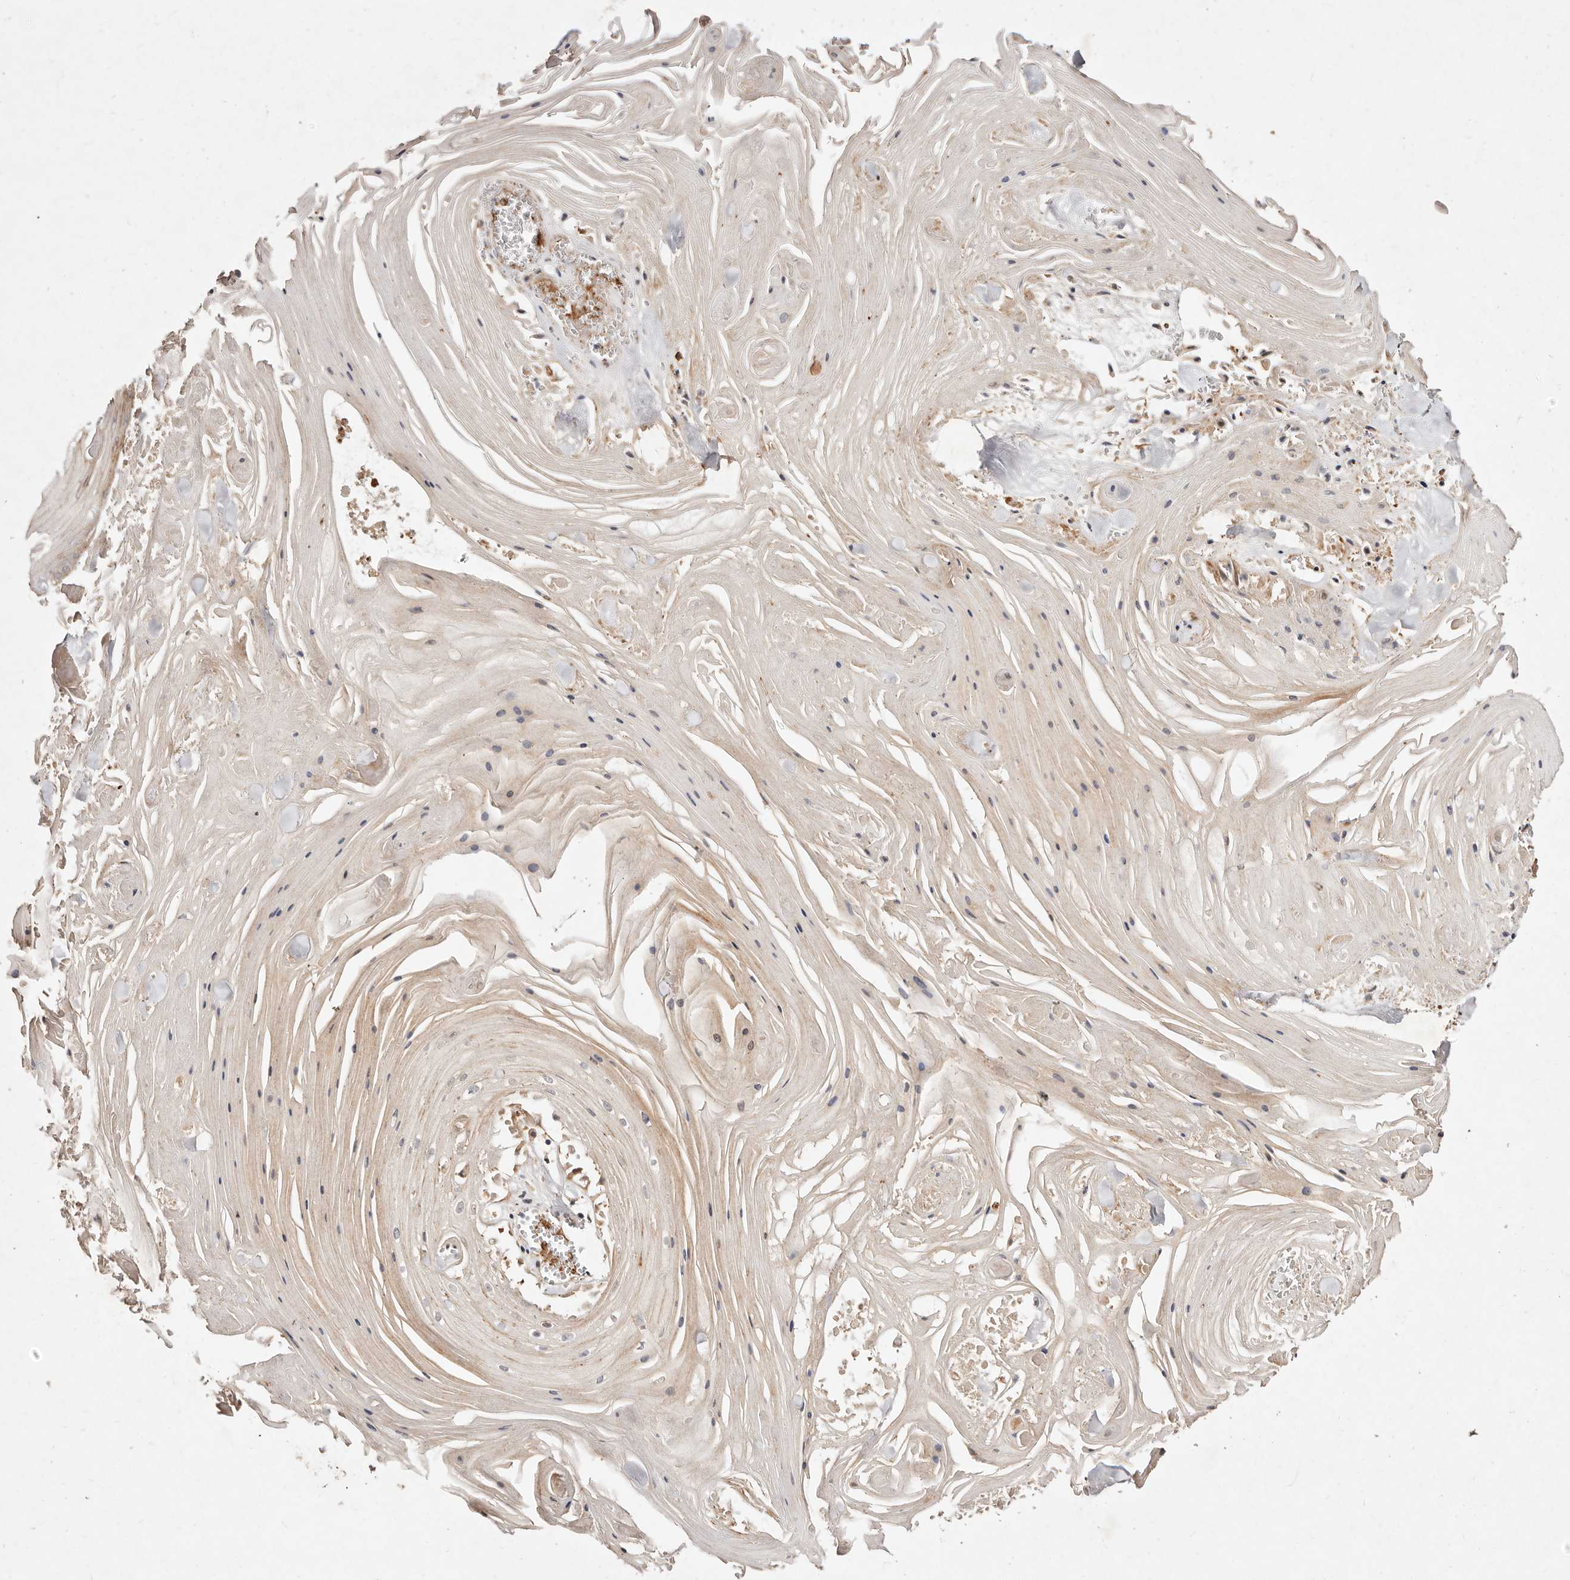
{"staining": {"intensity": "weak", "quantity": "<25%", "location": "cytoplasmic/membranous"}, "tissue": "skin cancer", "cell_type": "Tumor cells", "image_type": "cancer", "snomed": [{"axis": "morphology", "description": "Squamous cell carcinoma, NOS"}, {"axis": "topography", "description": "Skin"}], "caption": "Tumor cells show no significant protein positivity in skin cancer (squamous cell carcinoma).", "gene": "MTMR11", "patient": {"sex": "male", "age": 74}}